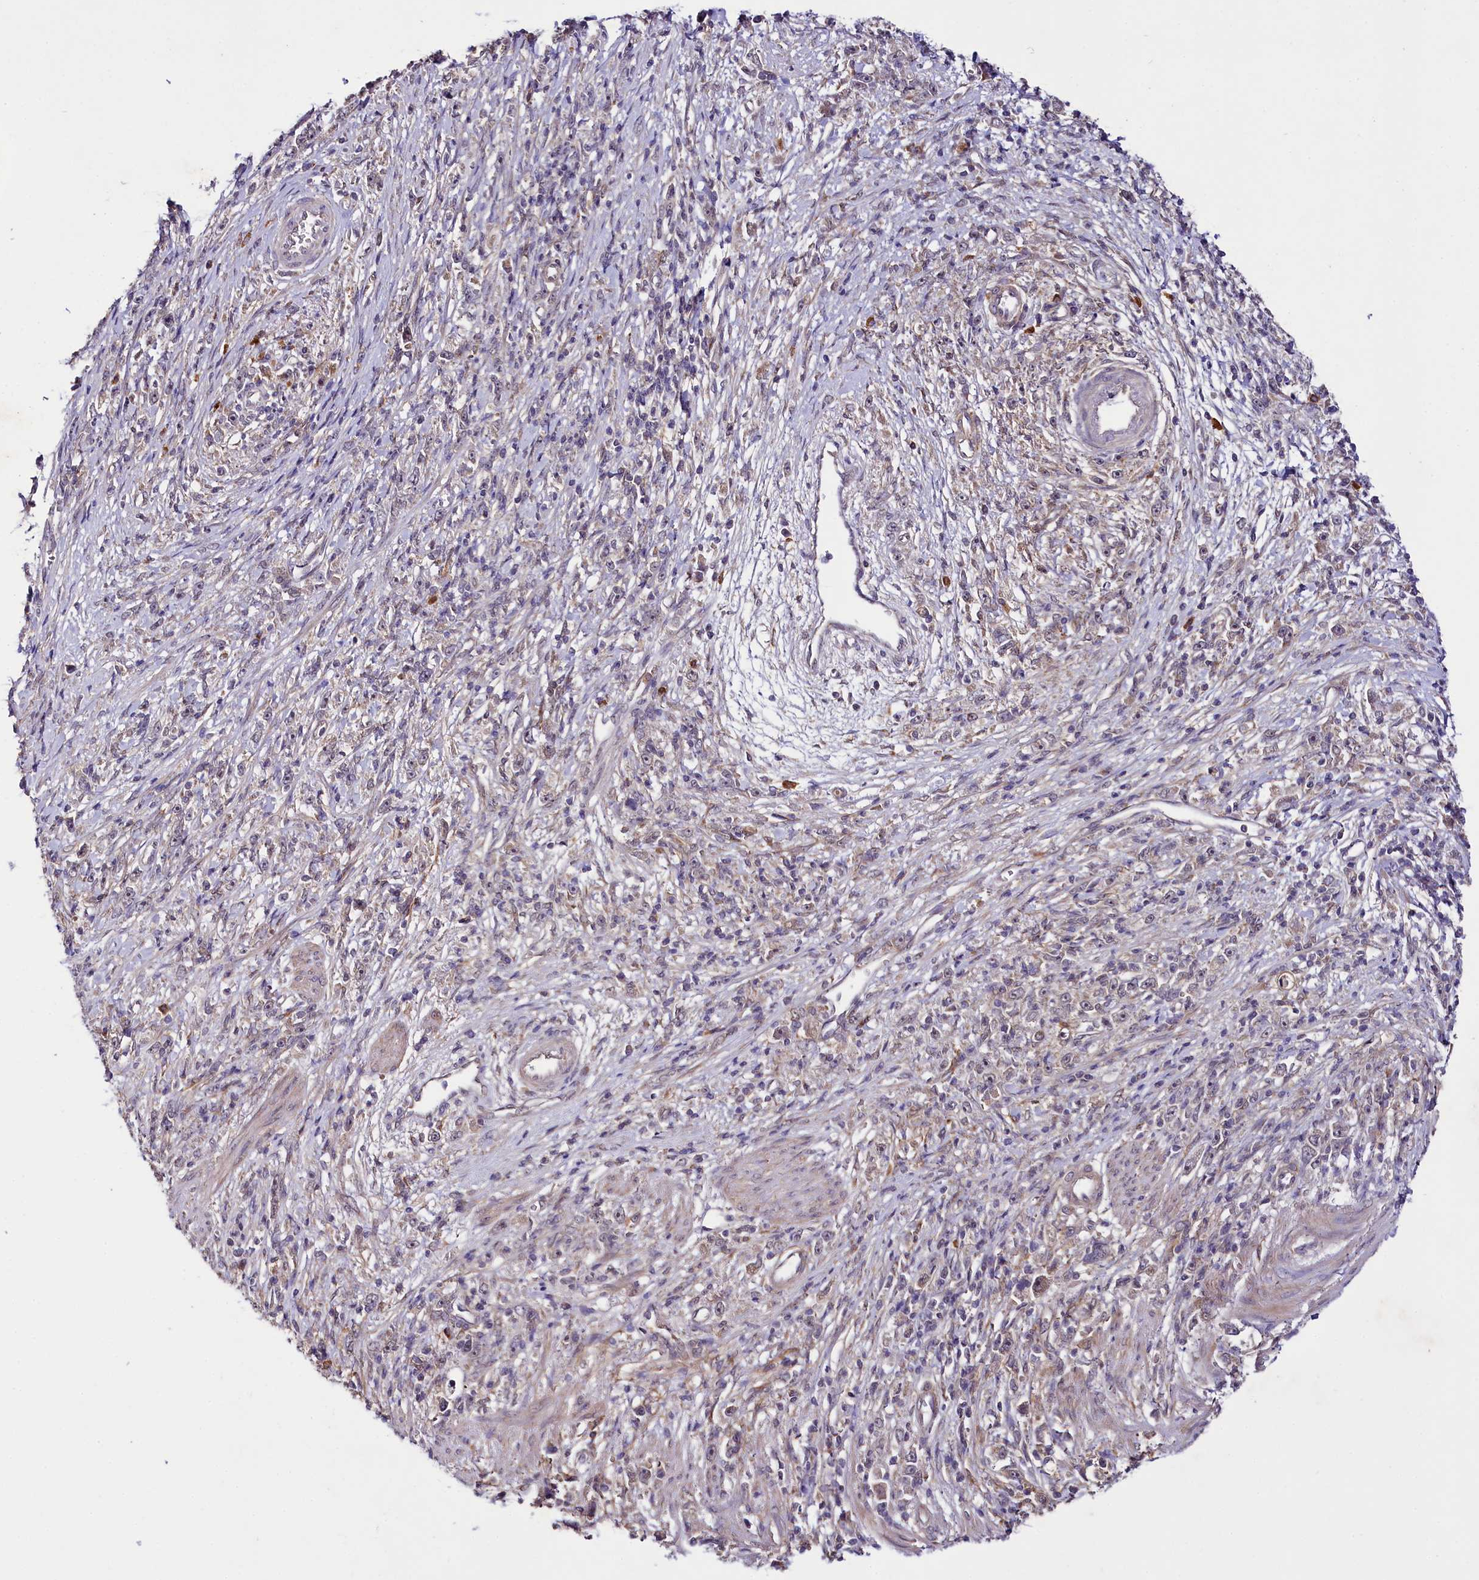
{"staining": {"intensity": "weak", "quantity": "<25%", "location": "cytoplasmic/membranous"}, "tissue": "stomach cancer", "cell_type": "Tumor cells", "image_type": "cancer", "snomed": [{"axis": "morphology", "description": "Adenocarcinoma, NOS"}, {"axis": "topography", "description": "Stomach"}], "caption": "Stomach cancer (adenocarcinoma) stained for a protein using IHC reveals no expression tumor cells.", "gene": "PHLDB1", "patient": {"sex": "female", "age": 59}}